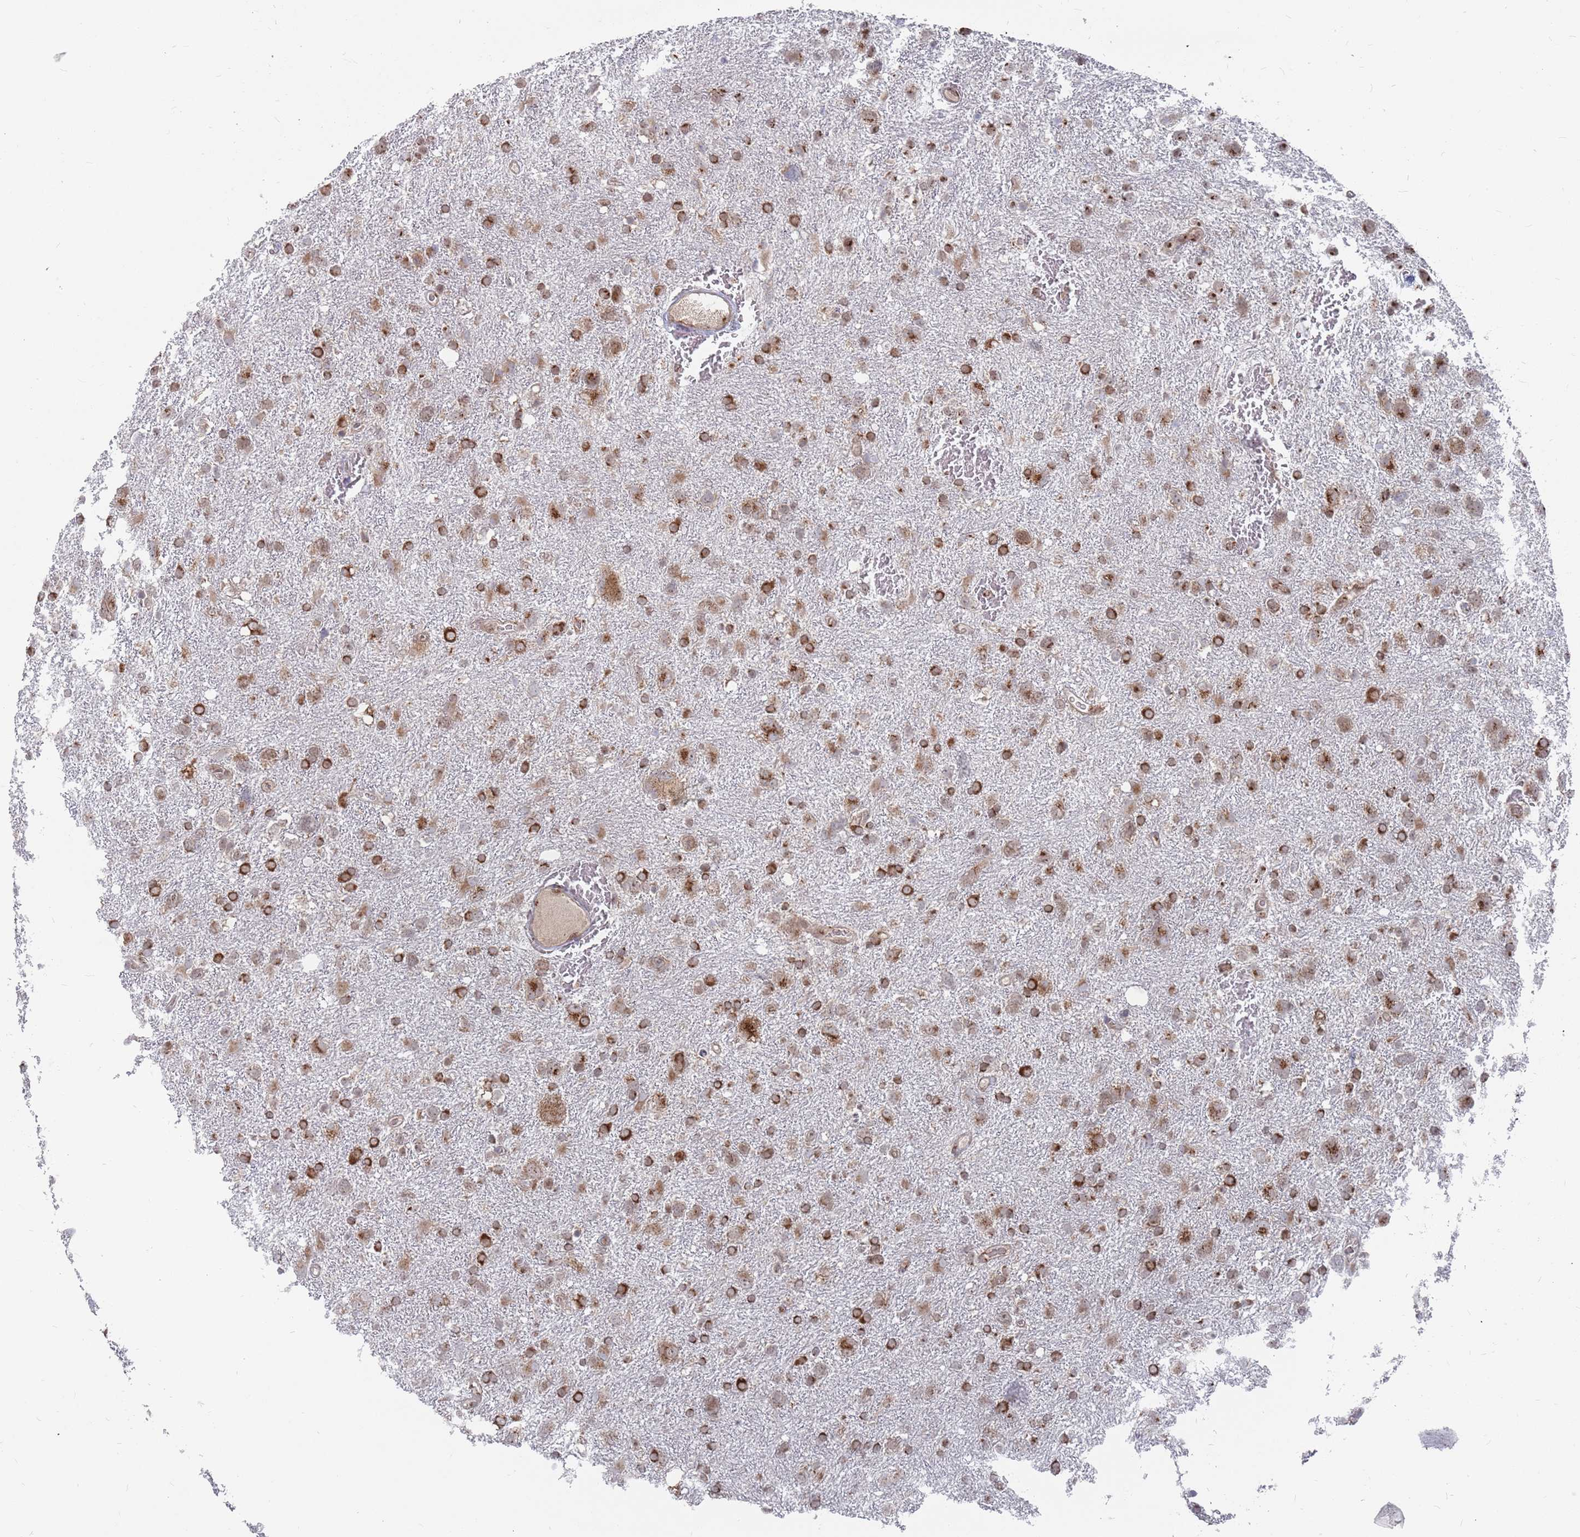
{"staining": {"intensity": "strong", "quantity": ">75%", "location": "cytoplasmic/membranous"}, "tissue": "glioma", "cell_type": "Tumor cells", "image_type": "cancer", "snomed": [{"axis": "morphology", "description": "Glioma, malignant, High grade"}, {"axis": "topography", "description": "Brain"}], "caption": "Immunohistochemistry (IHC) of human glioma displays high levels of strong cytoplasmic/membranous positivity in about >75% of tumor cells. The protein of interest is stained brown, and the nuclei are stained in blue (DAB IHC with brightfield microscopy, high magnification).", "gene": "FMO4", "patient": {"sex": "male", "age": 61}}